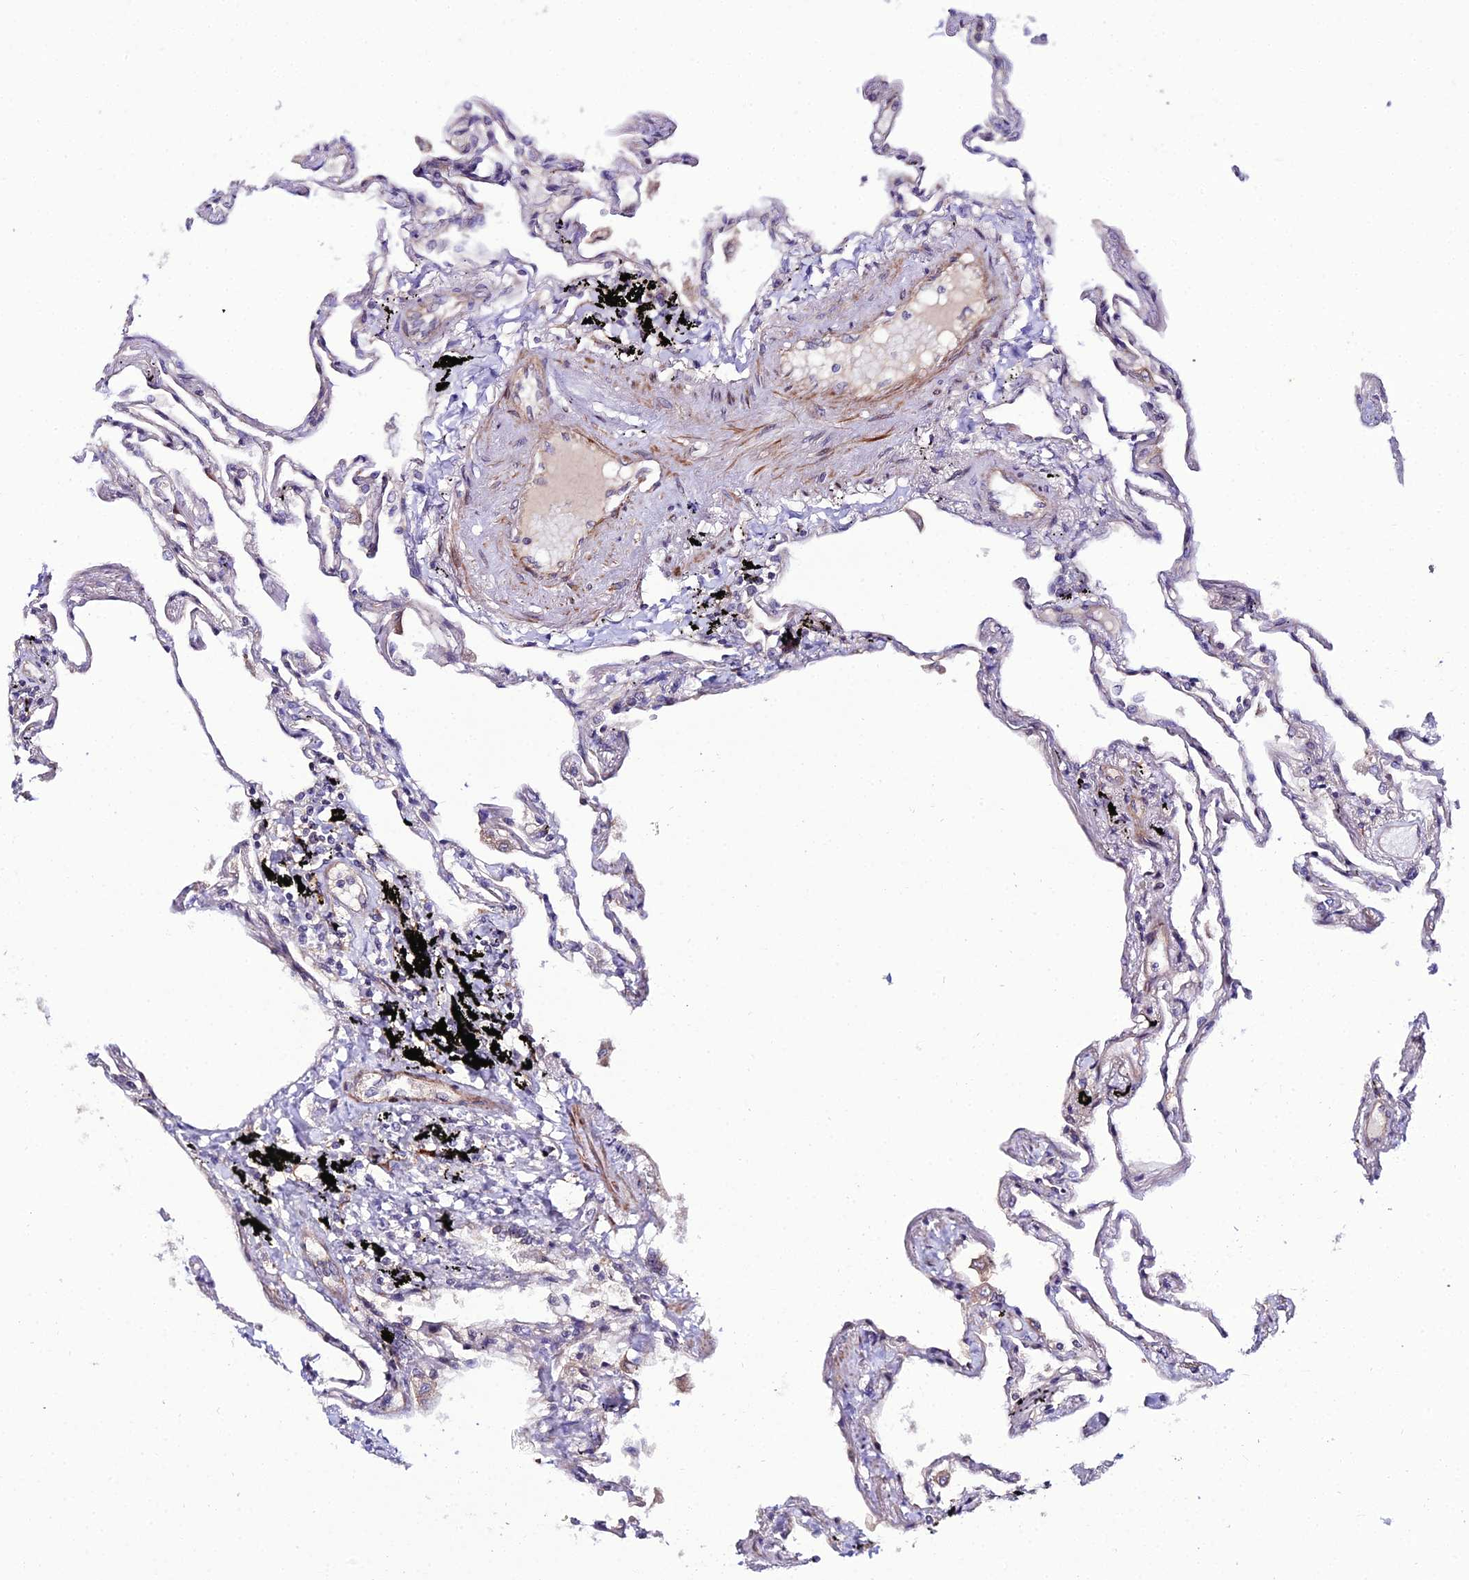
{"staining": {"intensity": "negative", "quantity": "none", "location": "none"}, "tissue": "lung", "cell_type": "Alveolar cells", "image_type": "normal", "snomed": [{"axis": "morphology", "description": "Normal tissue, NOS"}, {"axis": "topography", "description": "Lung"}], "caption": "High power microscopy photomicrograph of an immunohistochemistry micrograph of unremarkable lung, revealing no significant staining in alveolar cells.", "gene": "ARL6IP1", "patient": {"sex": "female", "age": 67}}